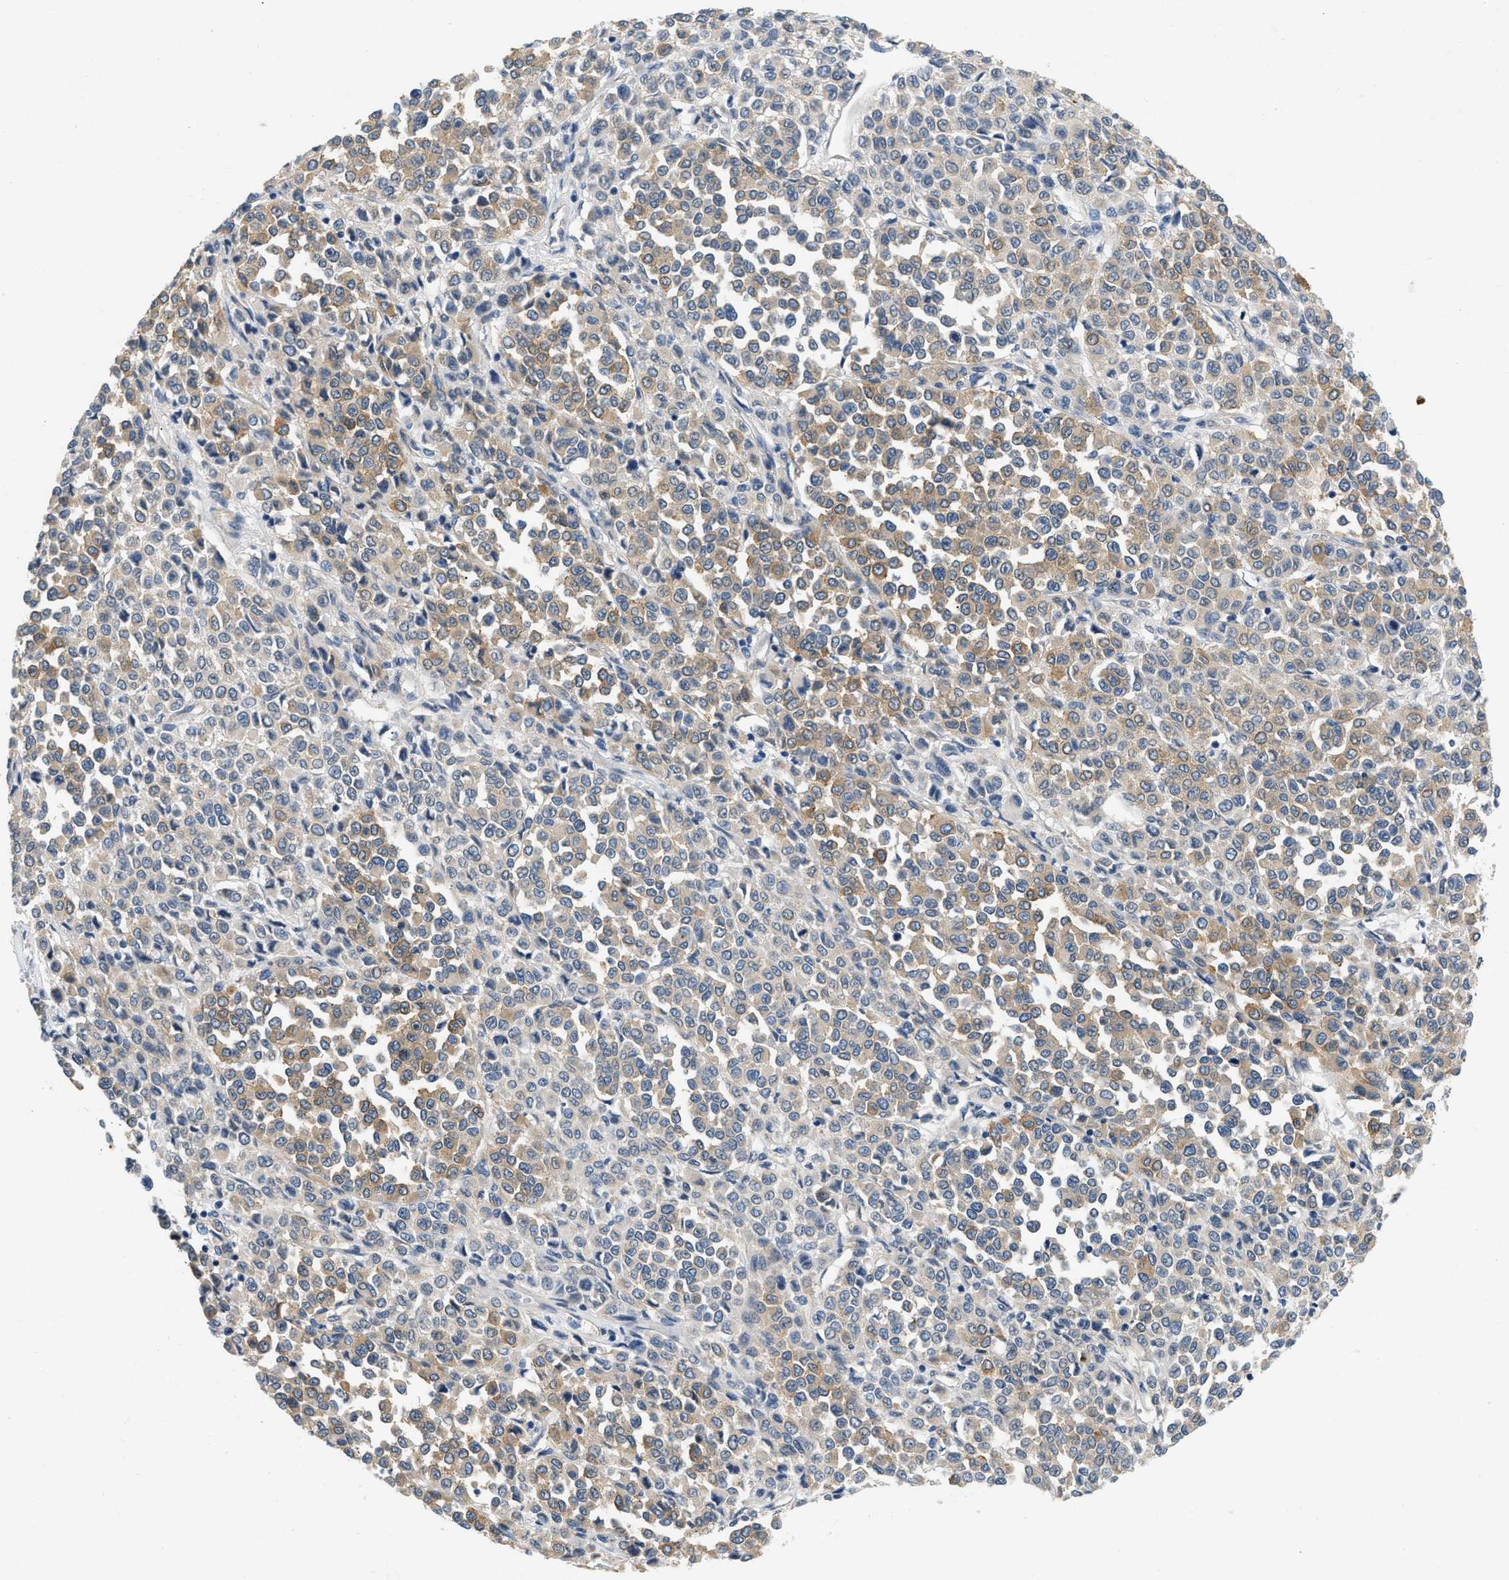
{"staining": {"intensity": "moderate", "quantity": "25%-75%", "location": "cytoplasmic/membranous"}, "tissue": "melanoma", "cell_type": "Tumor cells", "image_type": "cancer", "snomed": [{"axis": "morphology", "description": "Malignant melanoma, Metastatic site"}, {"axis": "topography", "description": "Pancreas"}], "caption": "Melanoma was stained to show a protein in brown. There is medium levels of moderate cytoplasmic/membranous expression in approximately 25%-75% of tumor cells.", "gene": "PDGFRA", "patient": {"sex": "female", "age": 30}}